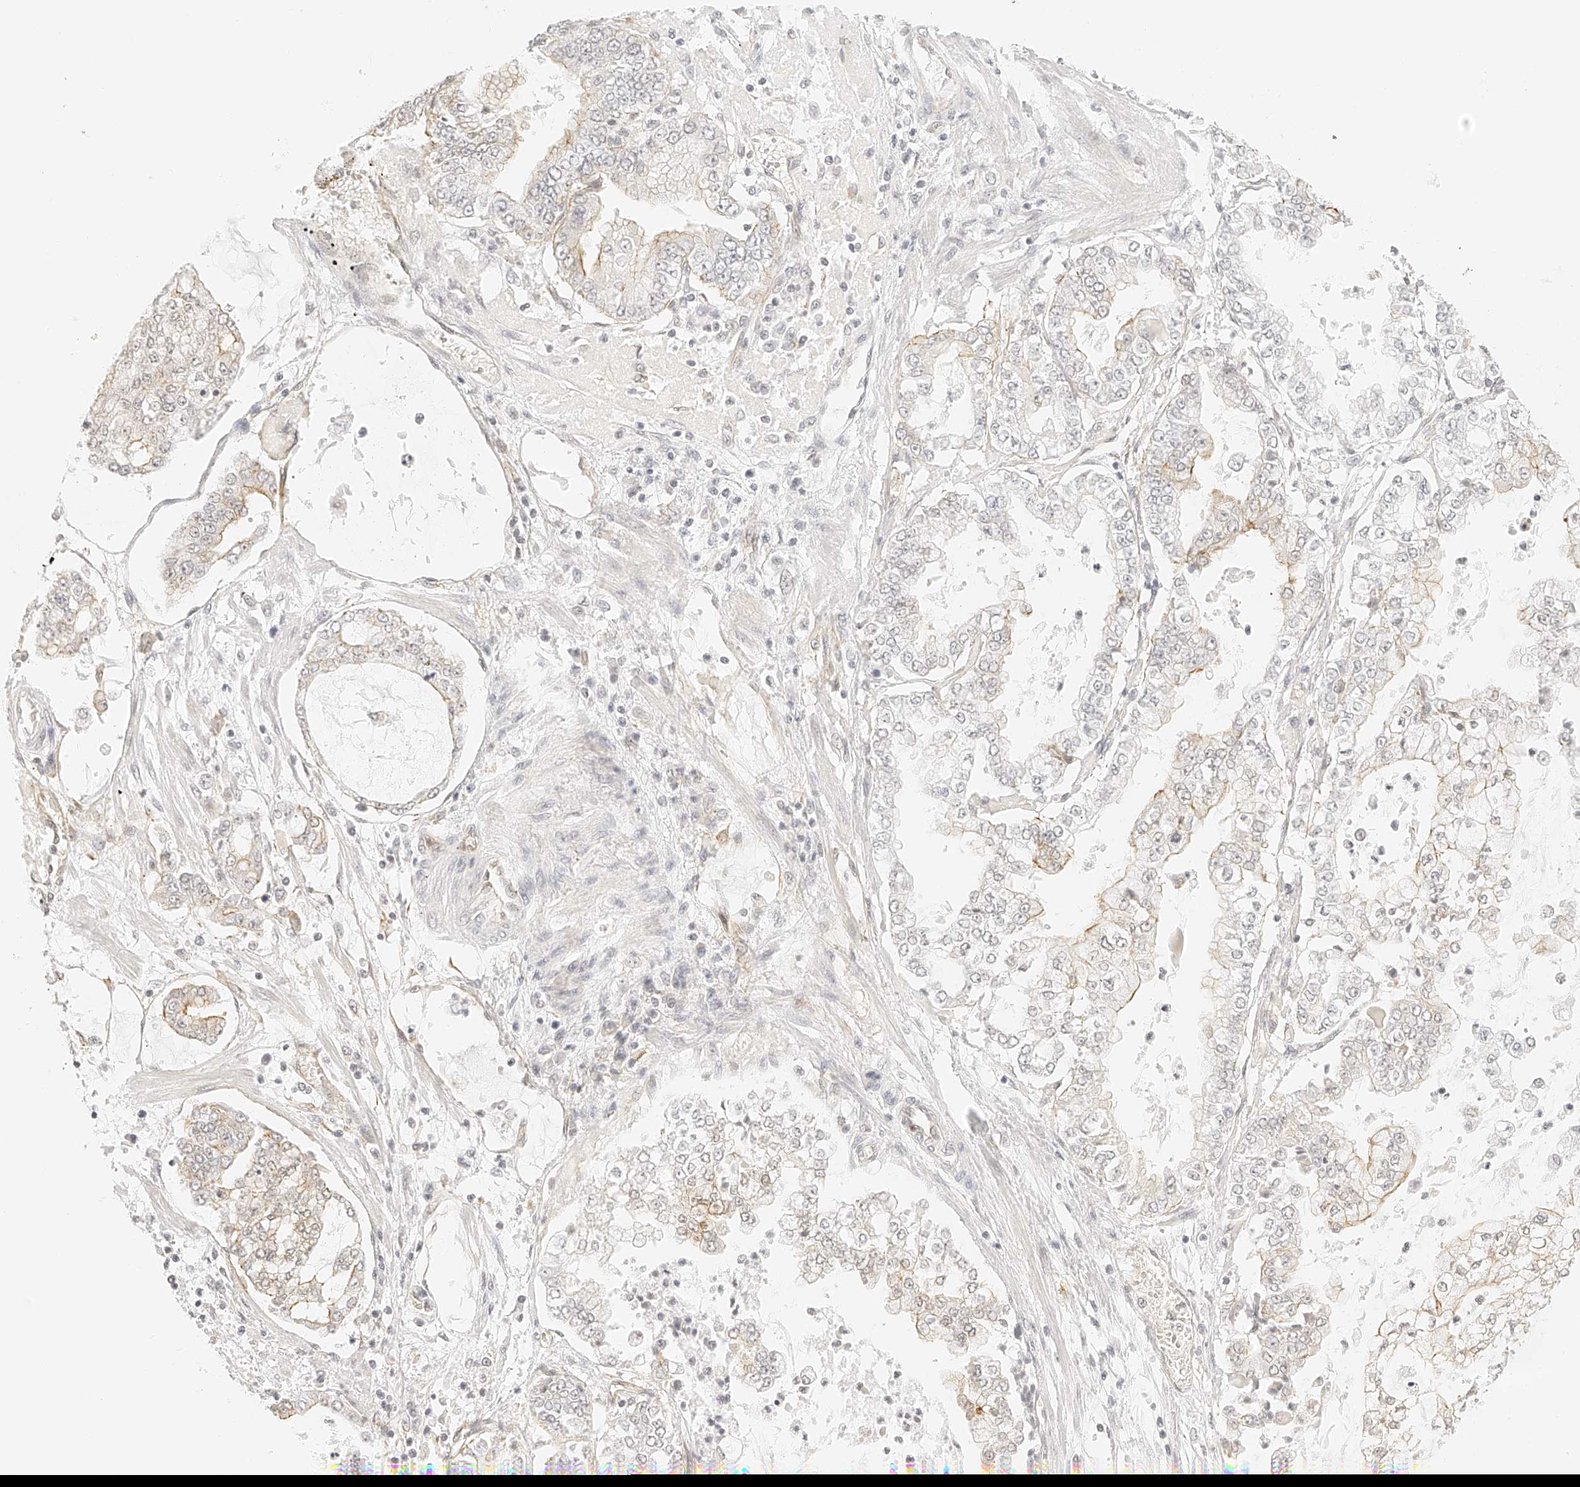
{"staining": {"intensity": "weak", "quantity": "<25%", "location": "cytoplasmic/membranous"}, "tissue": "stomach cancer", "cell_type": "Tumor cells", "image_type": "cancer", "snomed": [{"axis": "morphology", "description": "Adenocarcinoma, NOS"}, {"axis": "topography", "description": "Stomach"}], "caption": "This is an immunohistochemistry (IHC) photomicrograph of human stomach adenocarcinoma. There is no expression in tumor cells.", "gene": "ZFP69", "patient": {"sex": "male", "age": 76}}